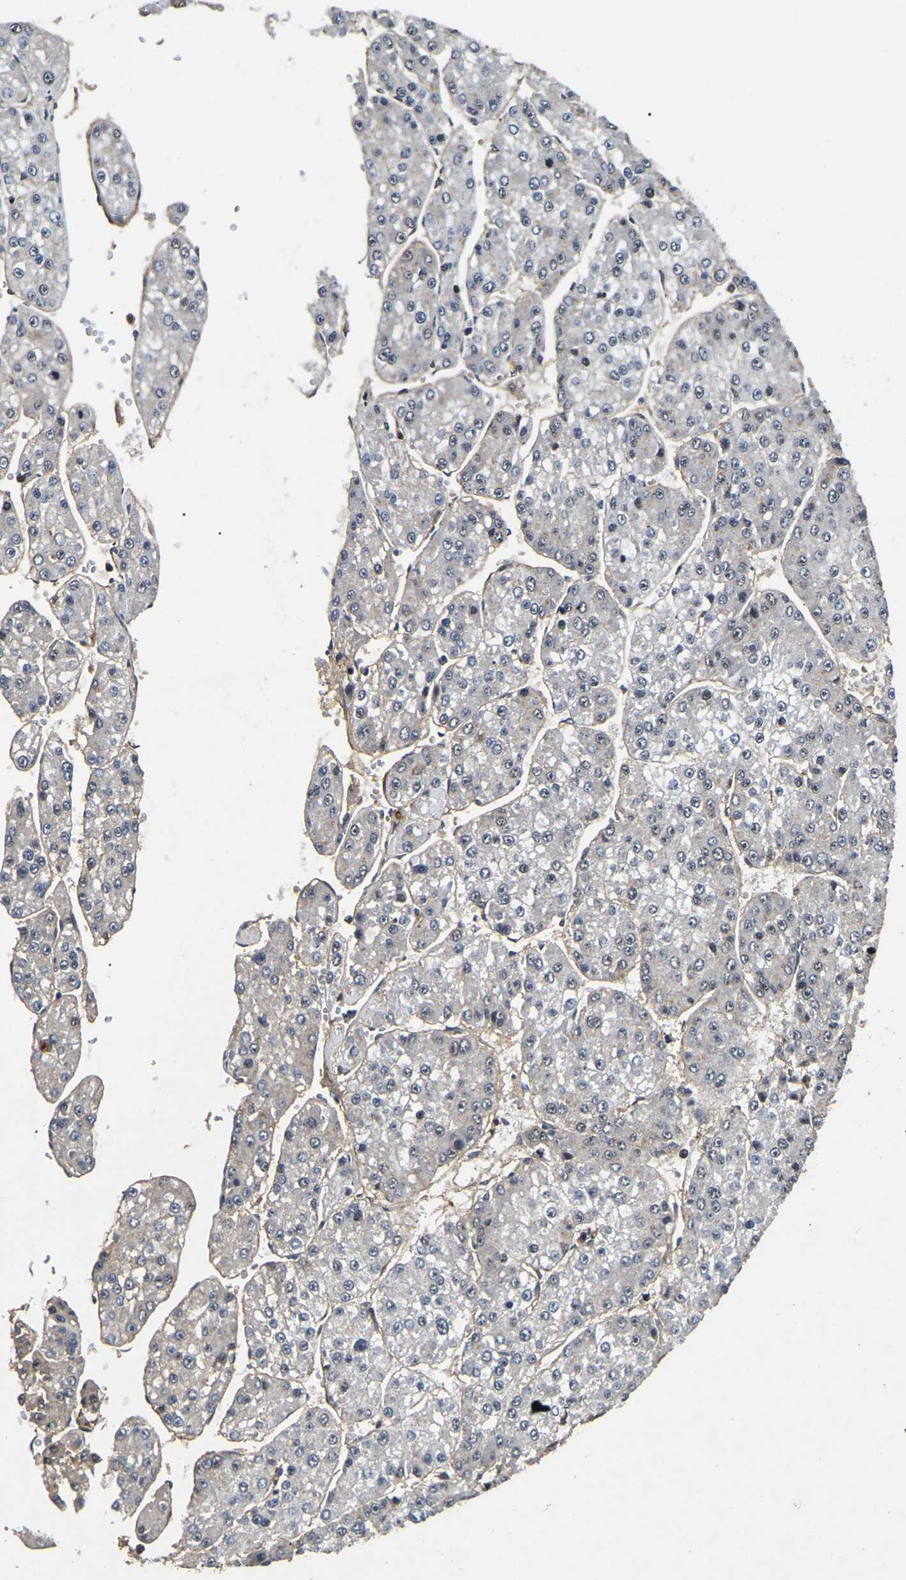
{"staining": {"intensity": "negative", "quantity": "none", "location": "none"}, "tissue": "liver cancer", "cell_type": "Tumor cells", "image_type": "cancer", "snomed": [{"axis": "morphology", "description": "Carcinoma, Hepatocellular, NOS"}, {"axis": "topography", "description": "Liver"}], "caption": "IHC of human hepatocellular carcinoma (liver) displays no staining in tumor cells.", "gene": "RBM28", "patient": {"sex": "female", "age": 73}}